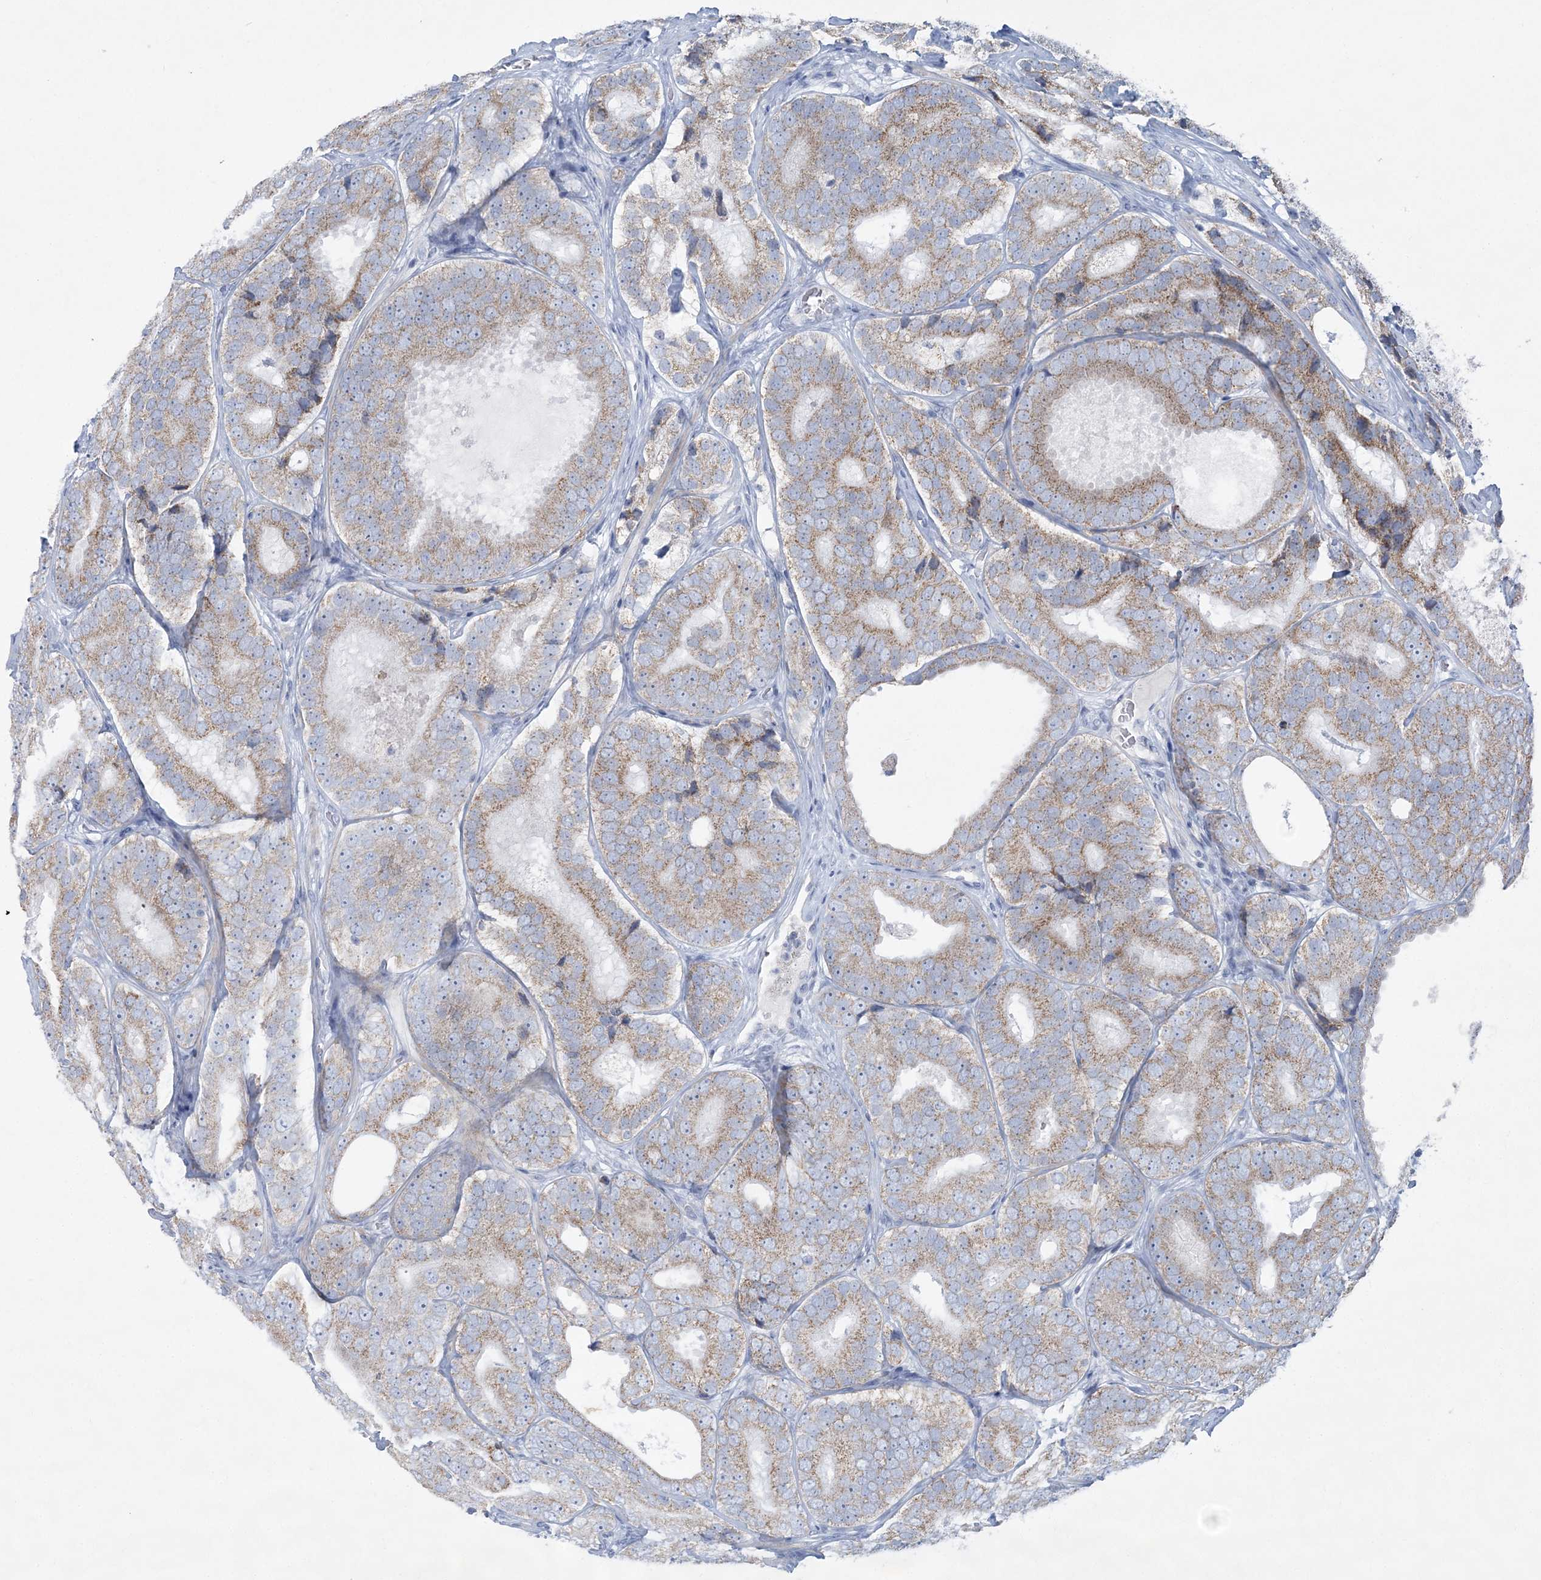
{"staining": {"intensity": "weak", "quantity": ">75%", "location": "cytoplasmic/membranous"}, "tissue": "prostate cancer", "cell_type": "Tumor cells", "image_type": "cancer", "snomed": [{"axis": "morphology", "description": "Adenocarcinoma, High grade"}, {"axis": "topography", "description": "Prostate"}], "caption": "Prostate cancer stained with a protein marker exhibits weak staining in tumor cells.", "gene": "TBC1D7", "patient": {"sex": "male", "age": 56}}